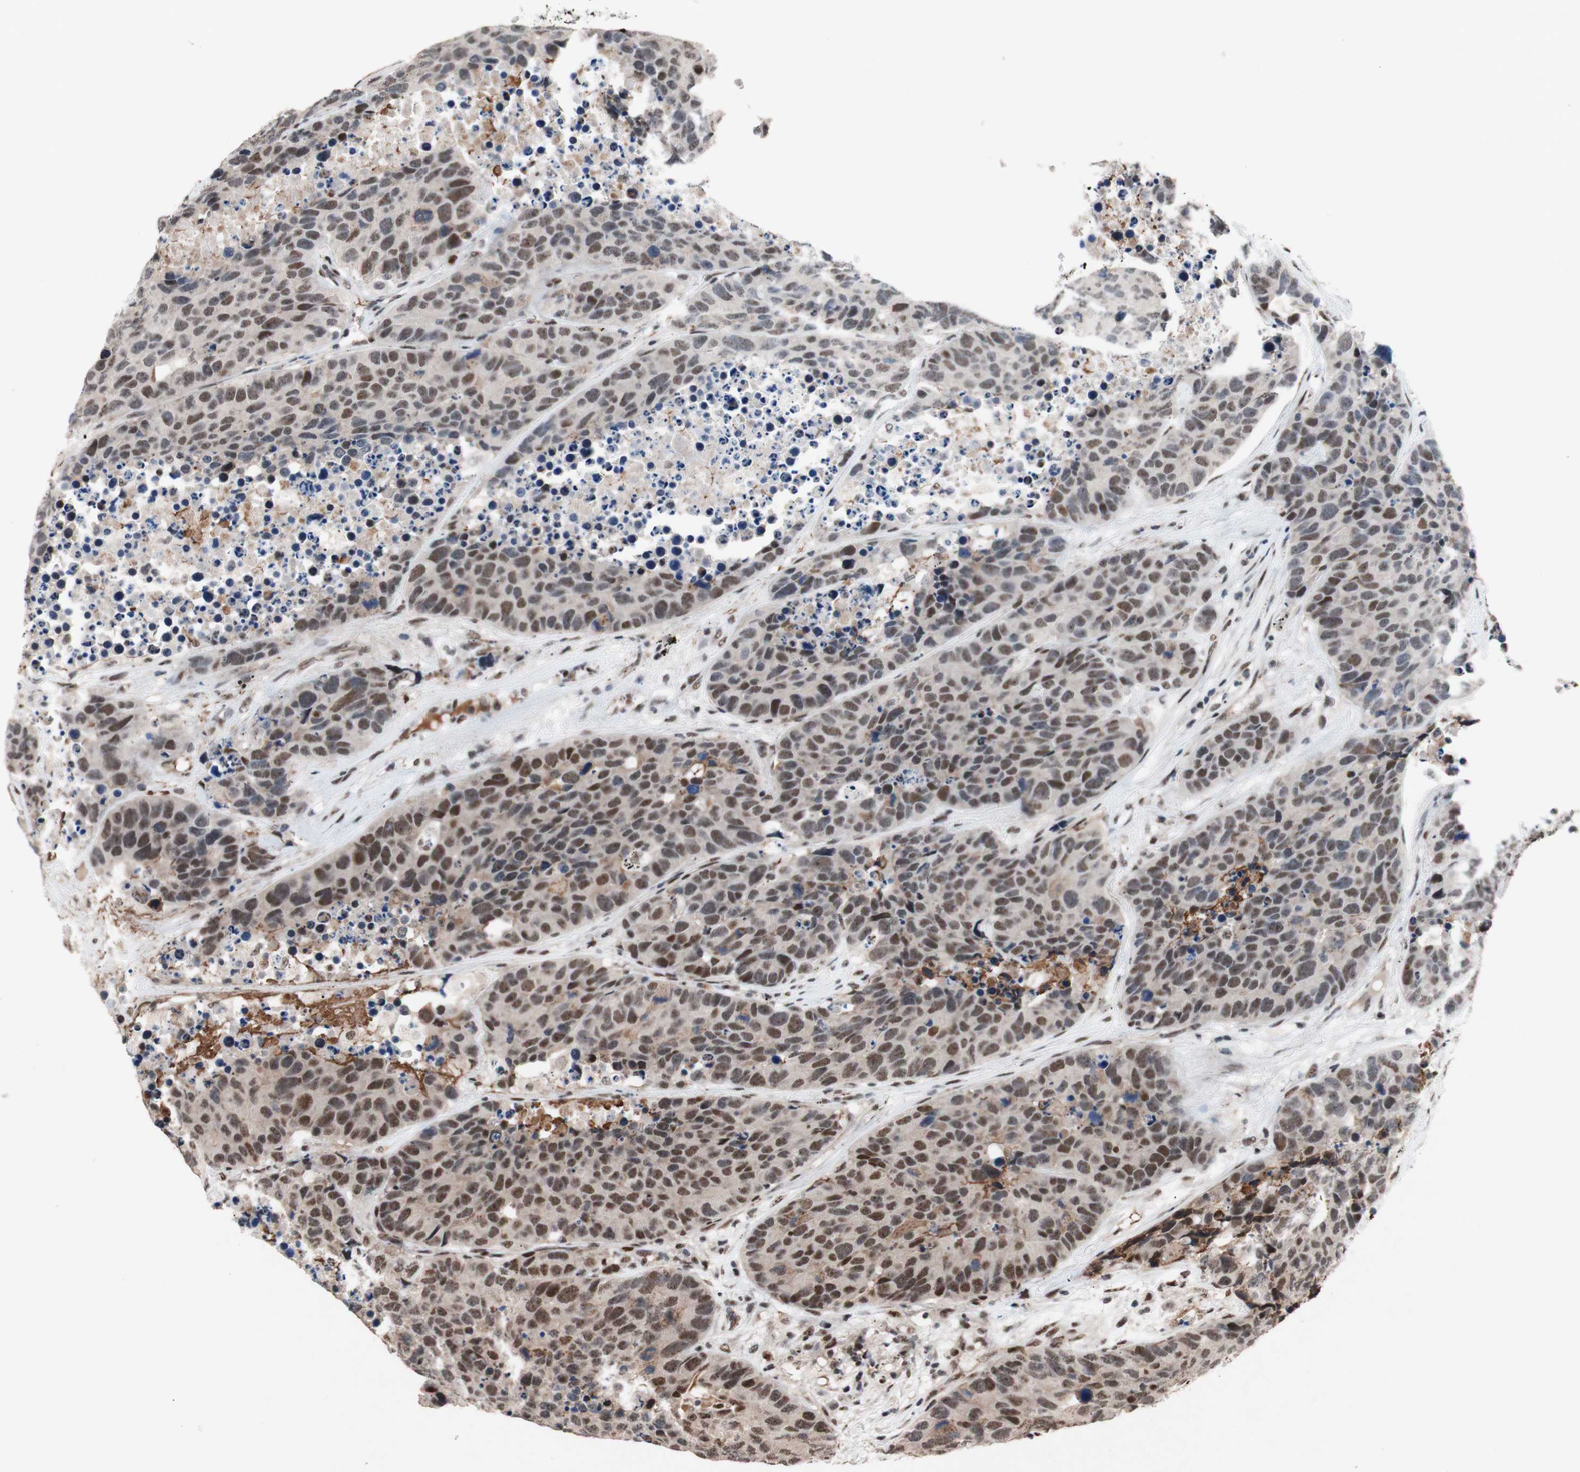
{"staining": {"intensity": "moderate", "quantity": ">75%", "location": "nuclear"}, "tissue": "carcinoid", "cell_type": "Tumor cells", "image_type": "cancer", "snomed": [{"axis": "morphology", "description": "Carcinoid, malignant, NOS"}, {"axis": "topography", "description": "Lung"}], "caption": "This is an image of IHC staining of carcinoid (malignant), which shows moderate staining in the nuclear of tumor cells.", "gene": "TLE1", "patient": {"sex": "male", "age": 60}}